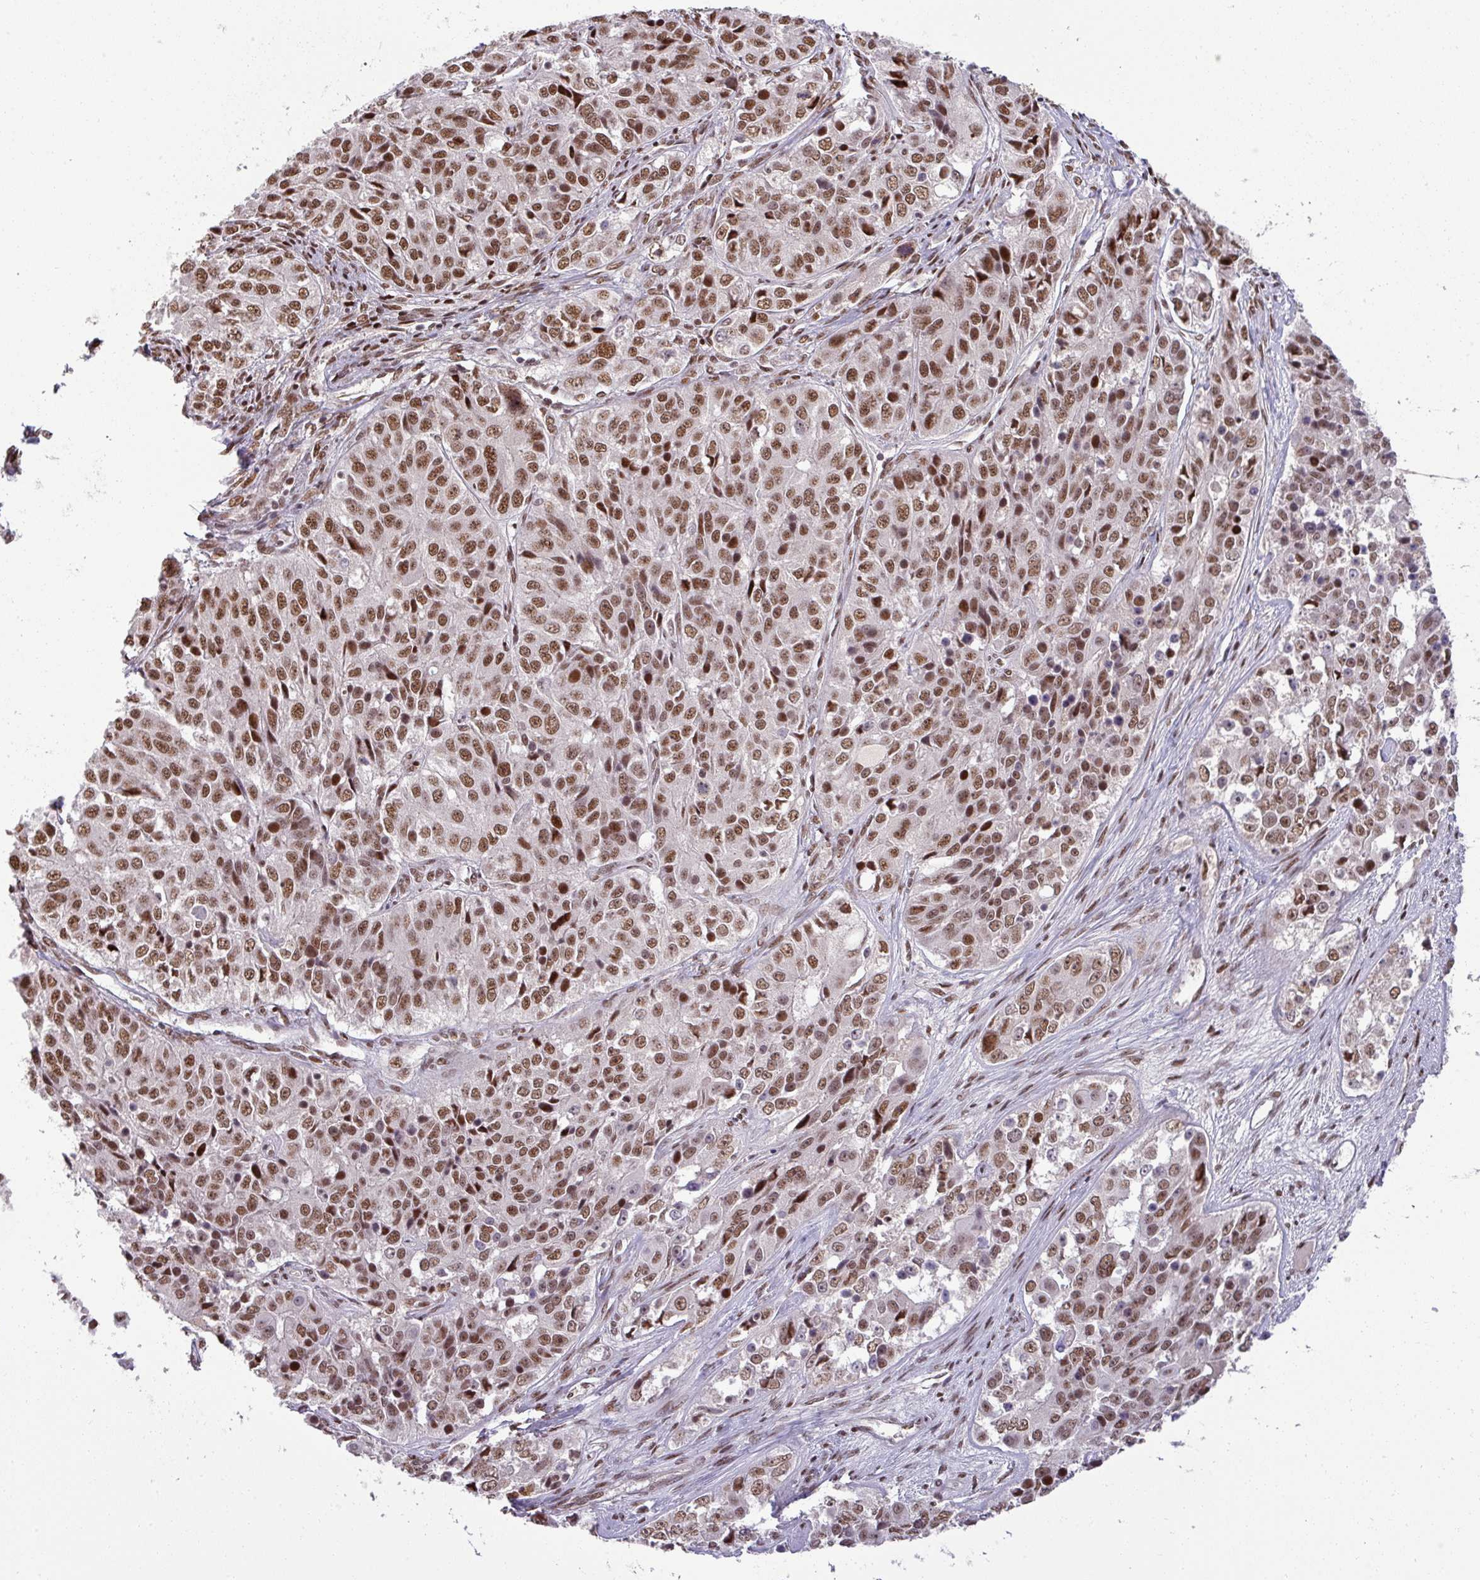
{"staining": {"intensity": "moderate", "quantity": ">75%", "location": "nuclear"}, "tissue": "ovarian cancer", "cell_type": "Tumor cells", "image_type": "cancer", "snomed": [{"axis": "morphology", "description": "Carcinoma, endometroid"}, {"axis": "topography", "description": "Ovary"}], "caption": "A photomicrograph of human ovarian cancer stained for a protein exhibits moderate nuclear brown staining in tumor cells.", "gene": "PTPN20", "patient": {"sex": "female", "age": 51}}